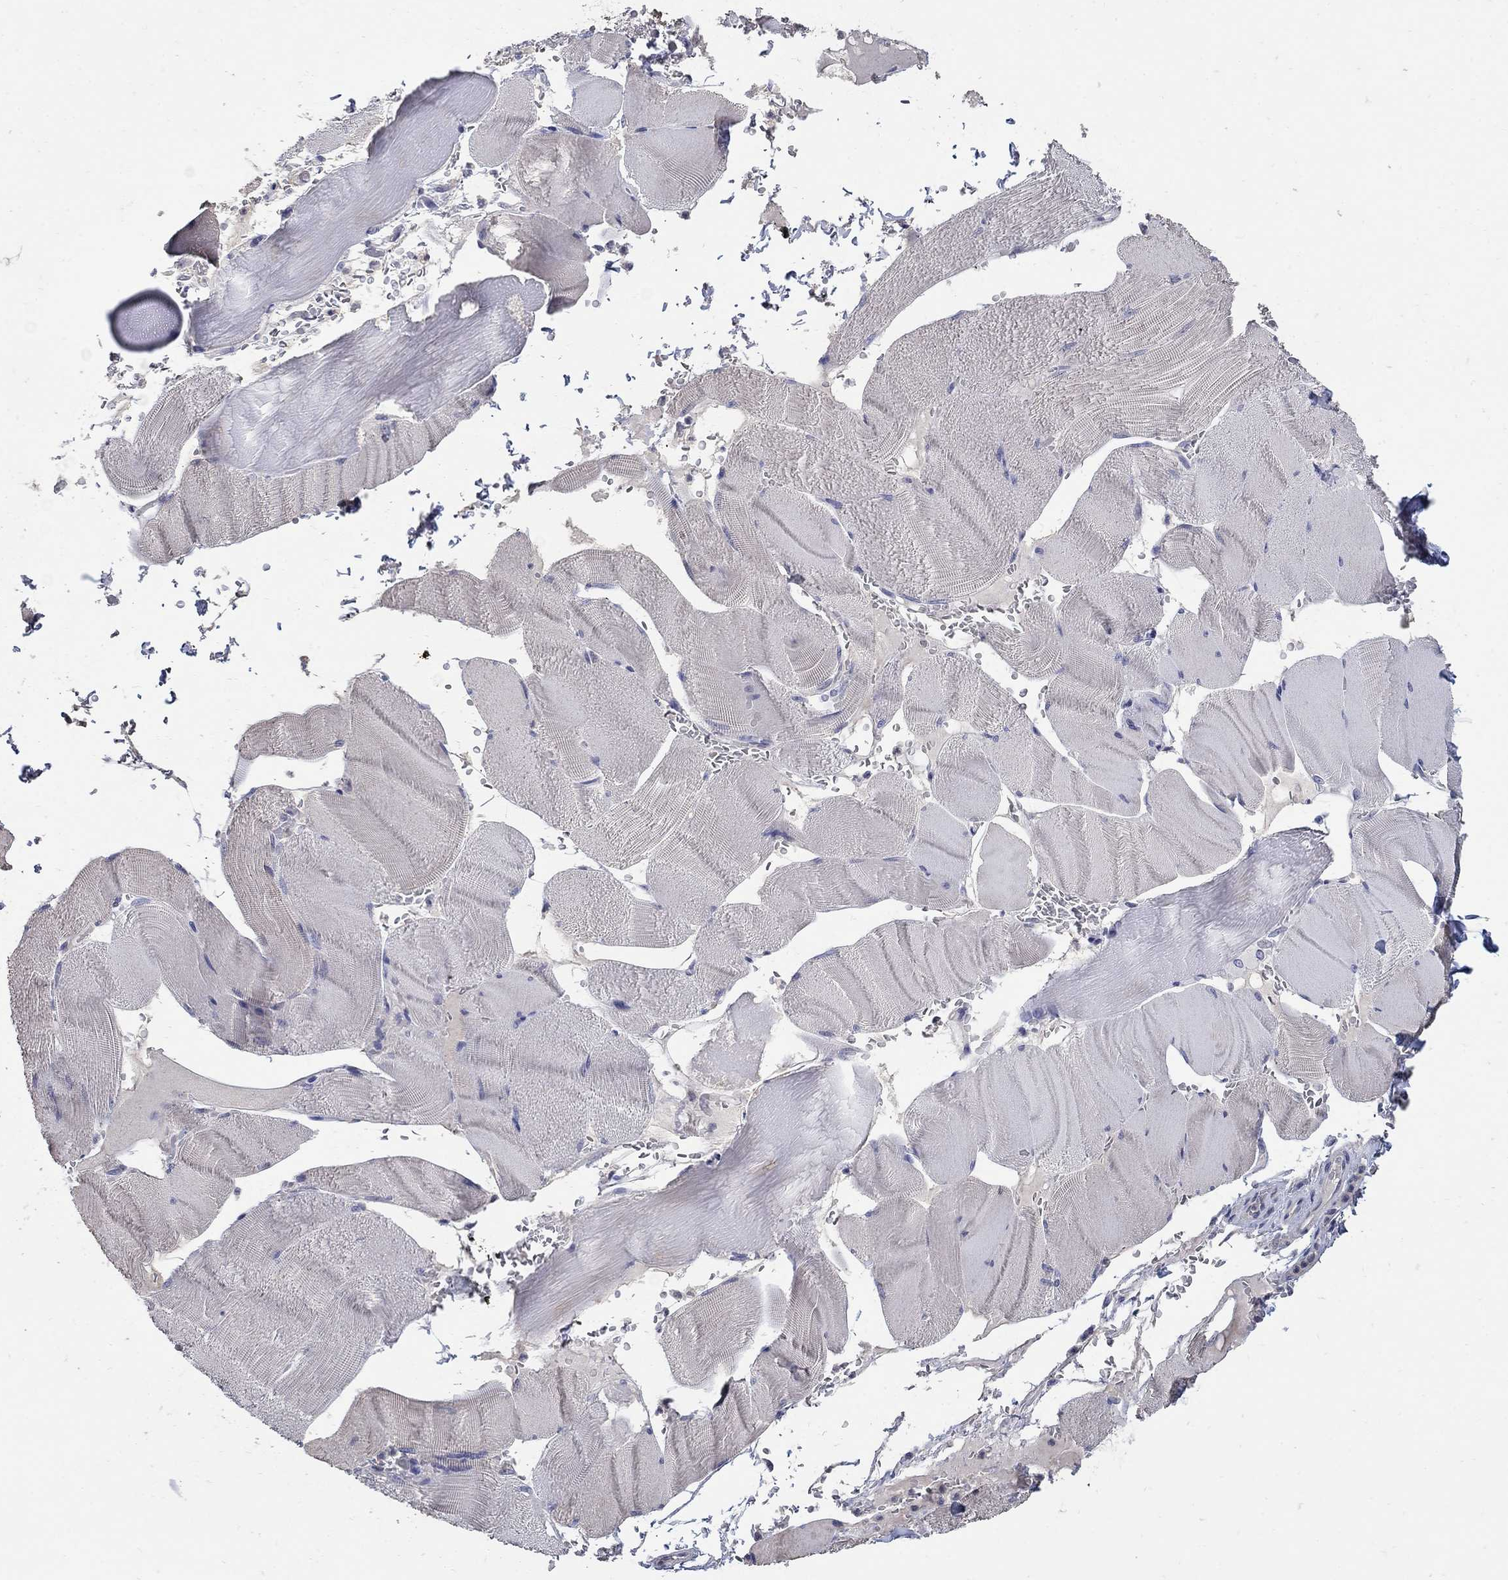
{"staining": {"intensity": "negative", "quantity": "none", "location": "none"}, "tissue": "skeletal muscle", "cell_type": "Myocytes", "image_type": "normal", "snomed": [{"axis": "morphology", "description": "Normal tissue, NOS"}, {"axis": "topography", "description": "Skeletal muscle"}], "caption": "This image is of unremarkable skeletal muscle stained with IHC to label a protein in brown with the nuclei are counter-stained blue. There is no staining in myocytes.", "gene": "CETN1", "patient": {"sex": "male", "age": 56}}